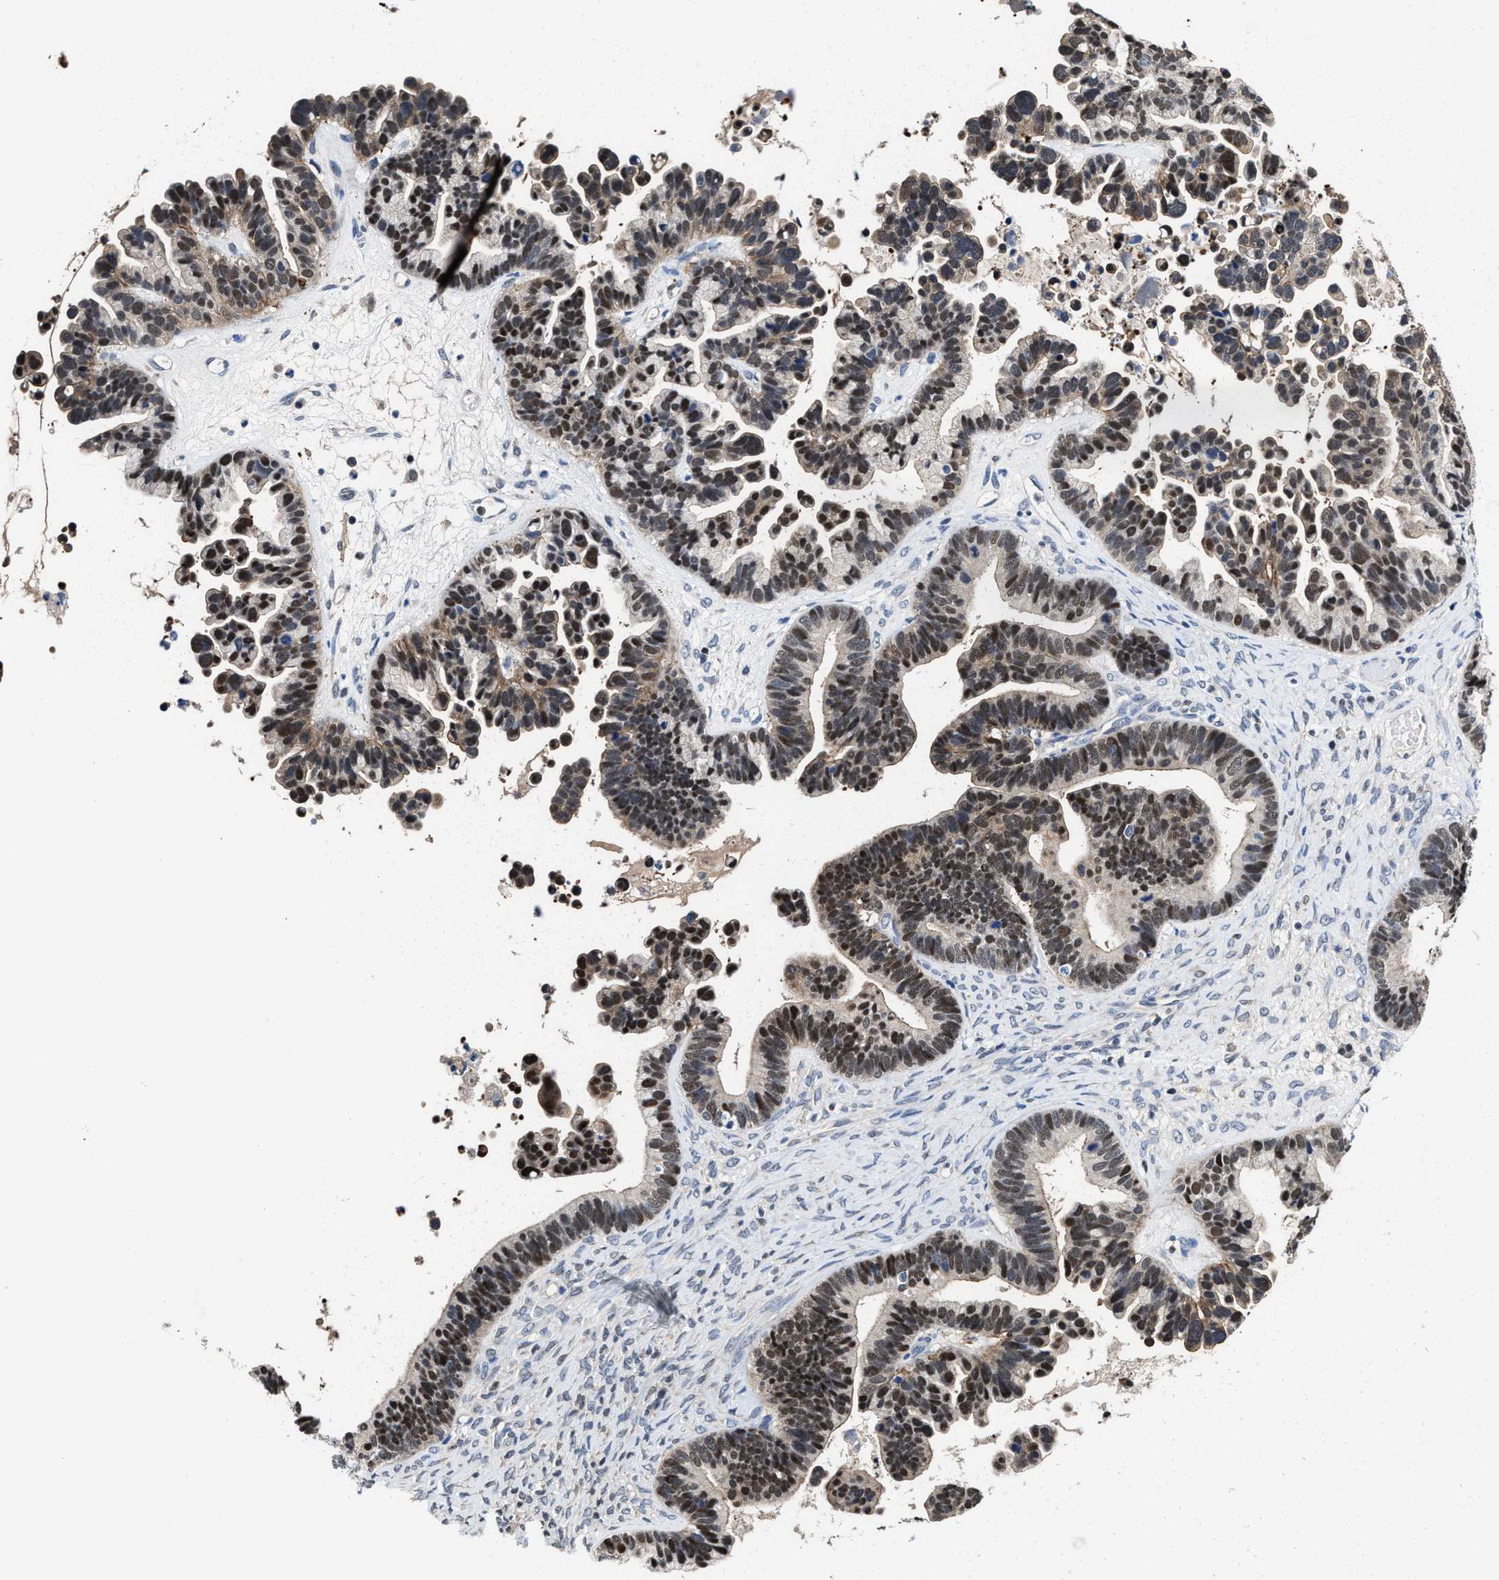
{"staining": {"intensity": "strong", "quantity": "25%-75%", "location": "nuclear"}, "tissue": "ovarian cancer", "cell_type": "Tumor cells", "image_type": "cancer", "snomed": [{"axis": "morphology", "description": "Cystadenocarcinoma, serous, NOS"}, {"axis": "topography", "description": "Ovary"}], "caption": "Immunohistochemistry (IHC) micrograph of serous cystadenocarcinoma (ovarian) stained for a protein (brown), which displays high levels of strong nuclear positivity in approximately 25%-75% of tumor cells.", "gene": "KIF12", "patient": {"sex": "female", "age": 56}}